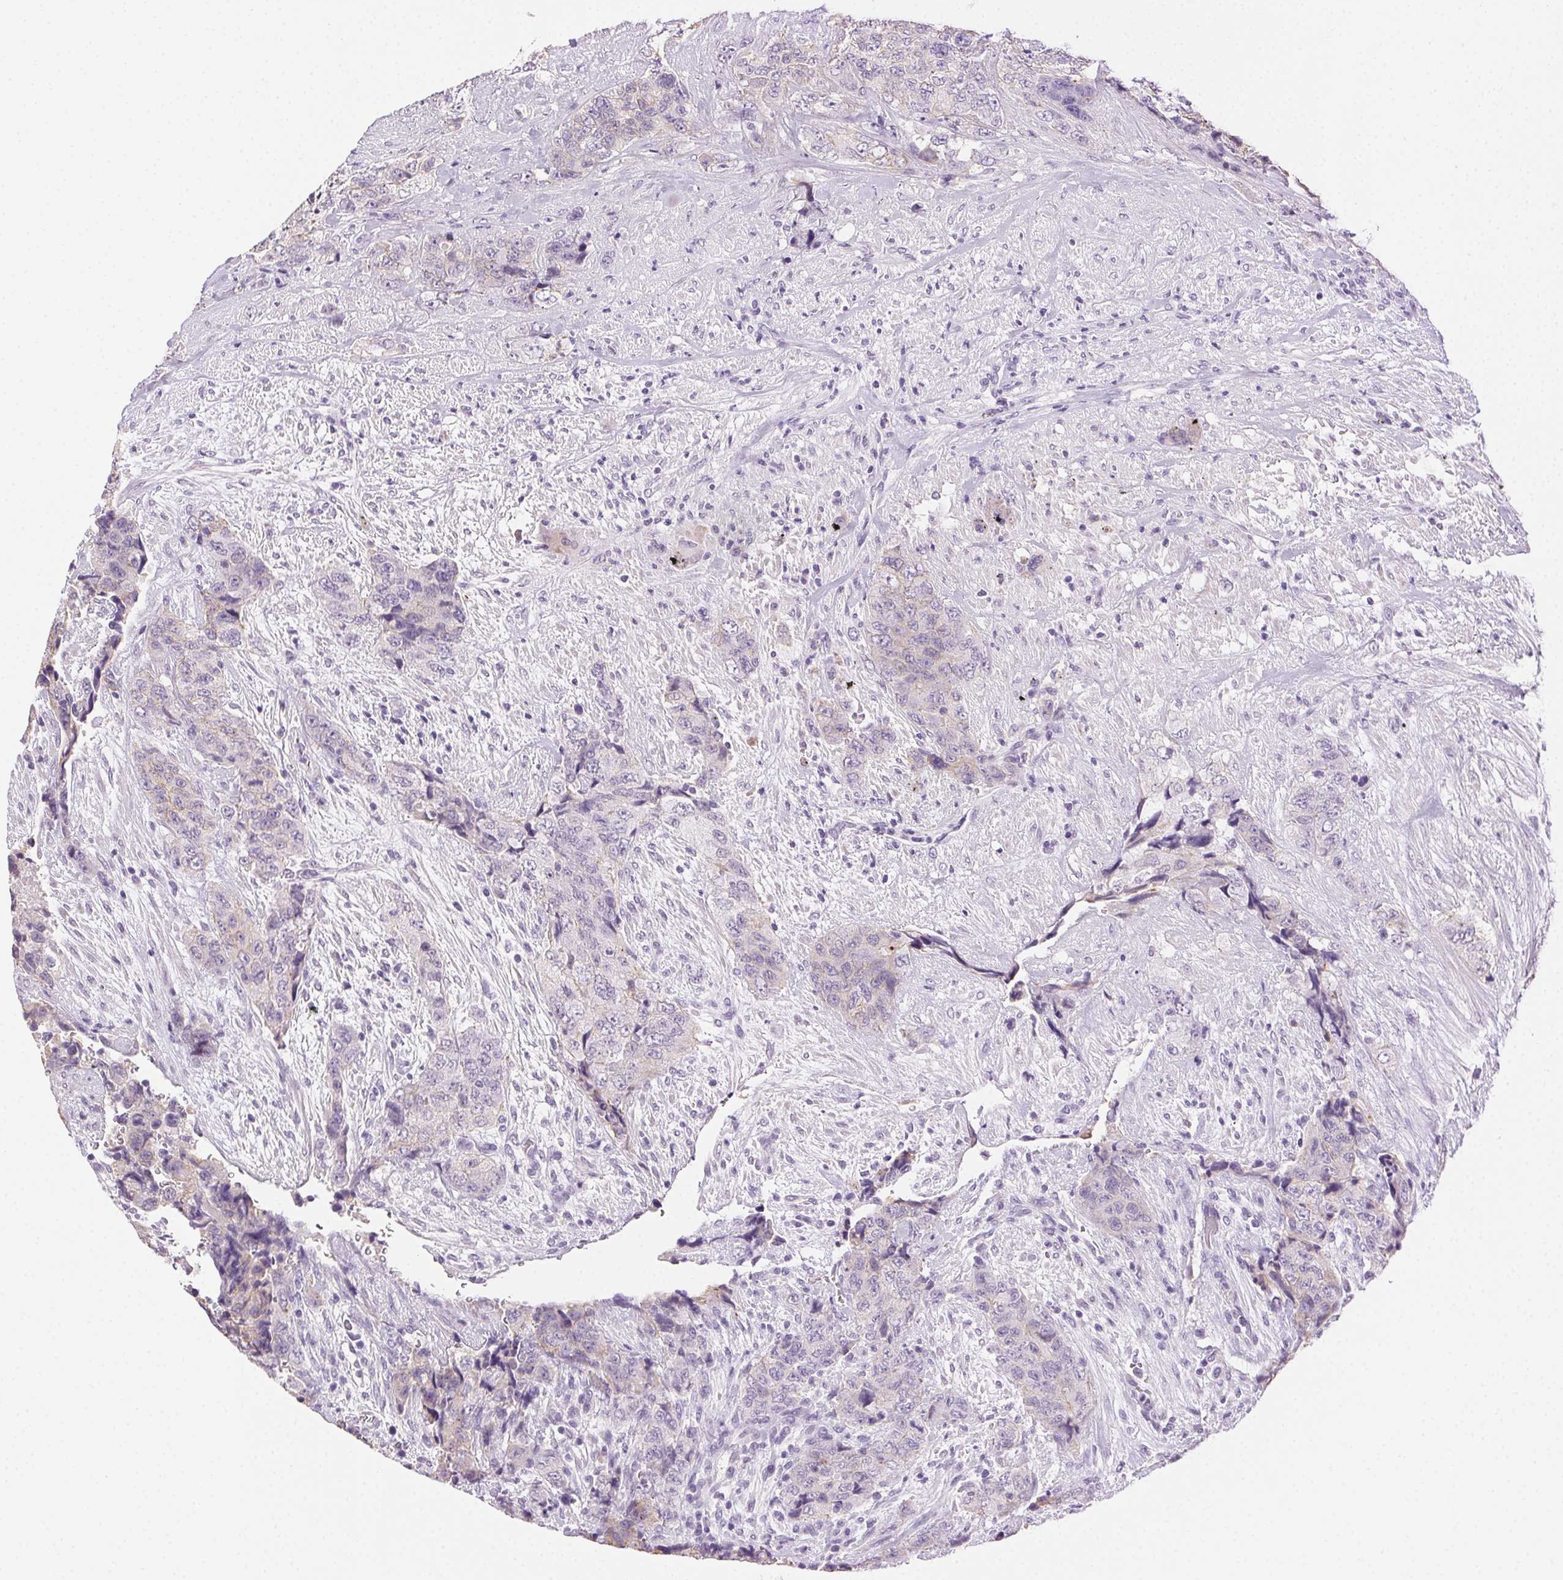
{"staining": {"intensity": "negative", "quantity": "none", "location": "none"}, "tissue": "urothelial cancer", "cell_type": "Tumor cells", "image_type": "cancer", "snomed": [{"axis": "morphology", "description": "Urothelial carcinoma, High grade"}, {"axis": "topography", "description": "Urinary bladder"}], "caption": "Protein analysis of urothelial cancer displays no significant positivity in tumor cells.", "gene": "CLDN10", "patient": {"sex": "female", "age": 78}}